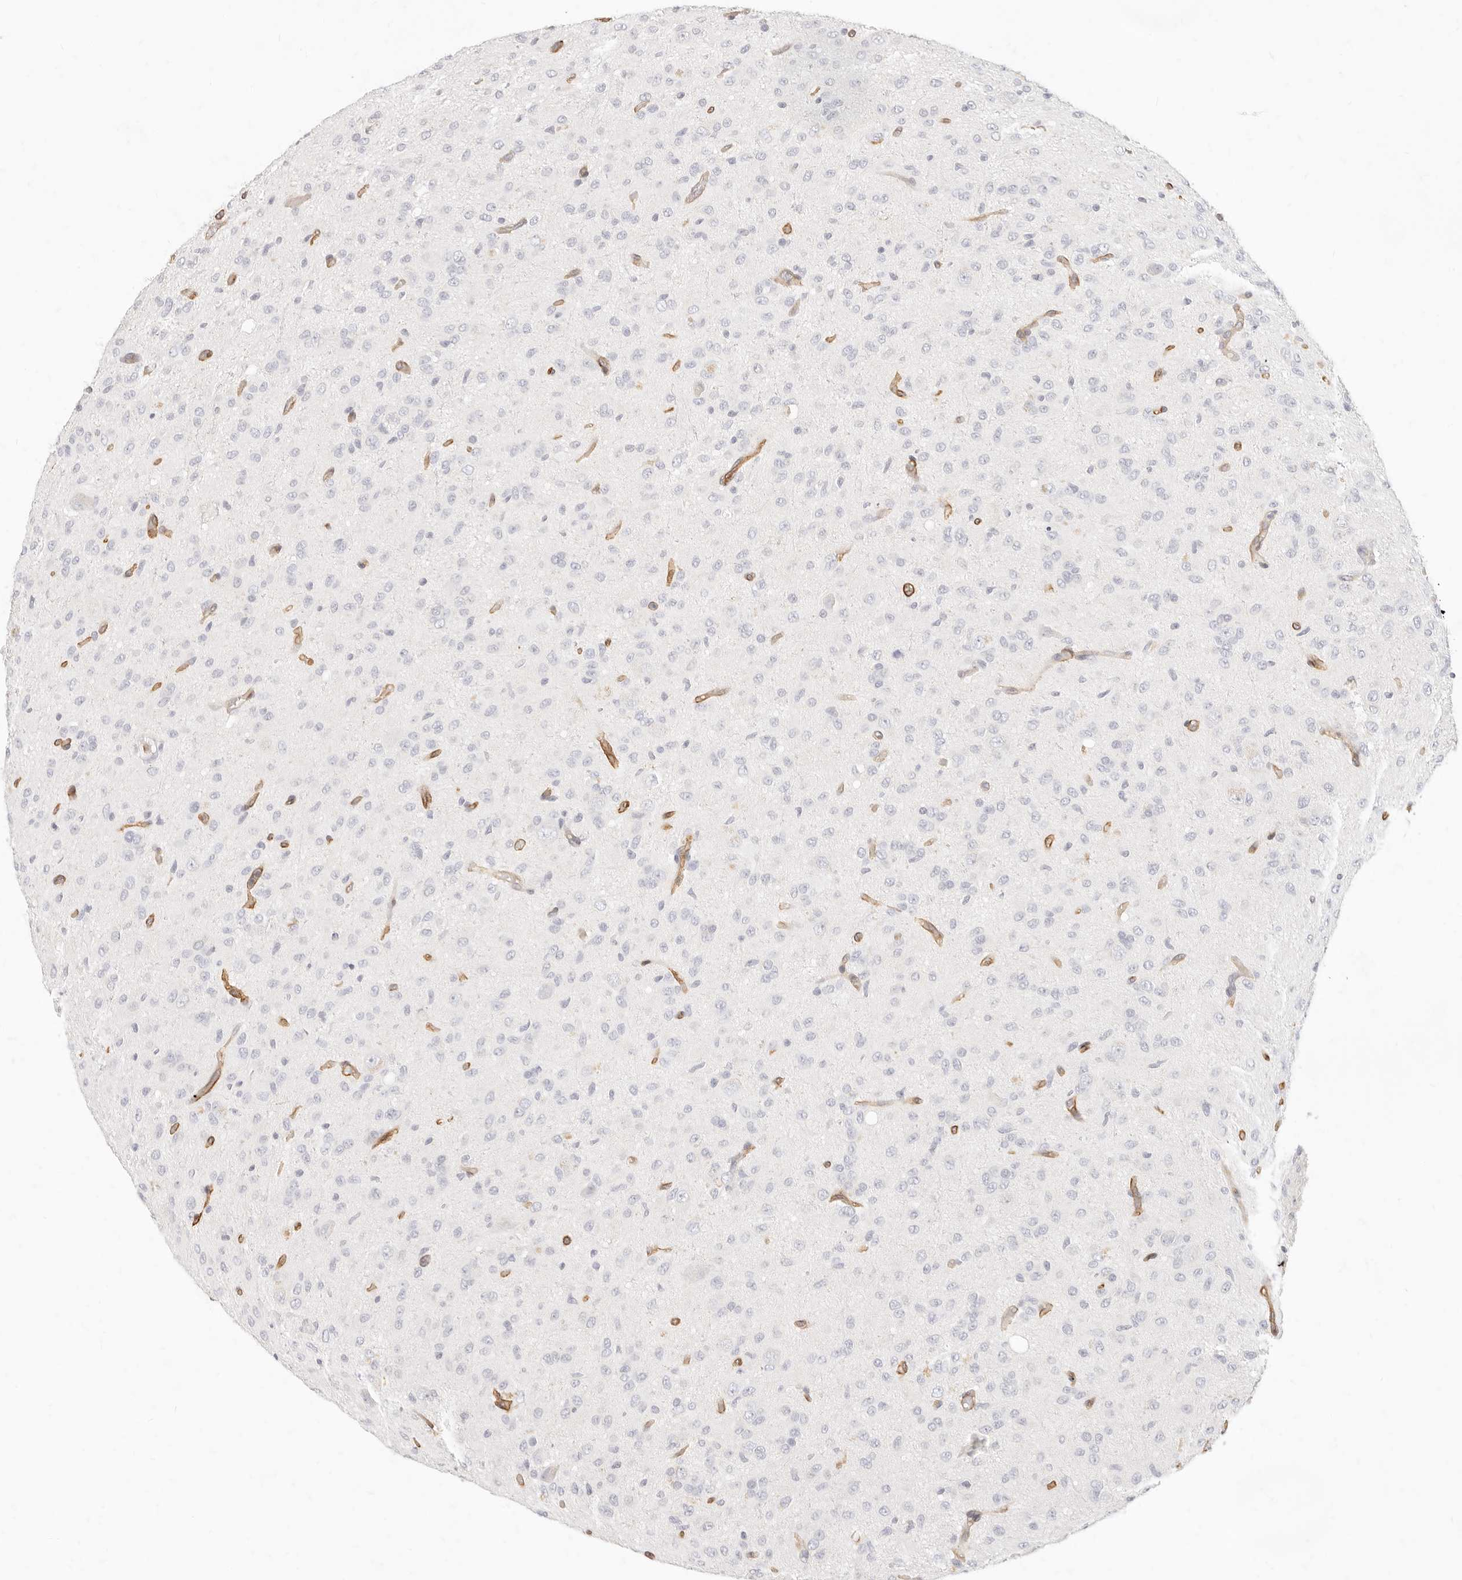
{"staining": {"intensity": "negative", "quantity": "none", "location": "none"}, "tissue": "glioma", "cell_type": "Tumor cells", "image_type": "cancer", "snomed": [{"axis": "morphology", "description": "Glioma, malignant, High grade"}, {"axis": "topography", "description": "Brain"}], "caption": "This is a micrograph of immunohistochemistry staining of glioma, which shows no expression in tumor cells. (DAB (3,3'-diaminobenzidine) immunohistochemistry visualized using brightfield microscopy, high magnification).", "gene": "NUS1", "patient": {"sex": "female", "age": 59}}